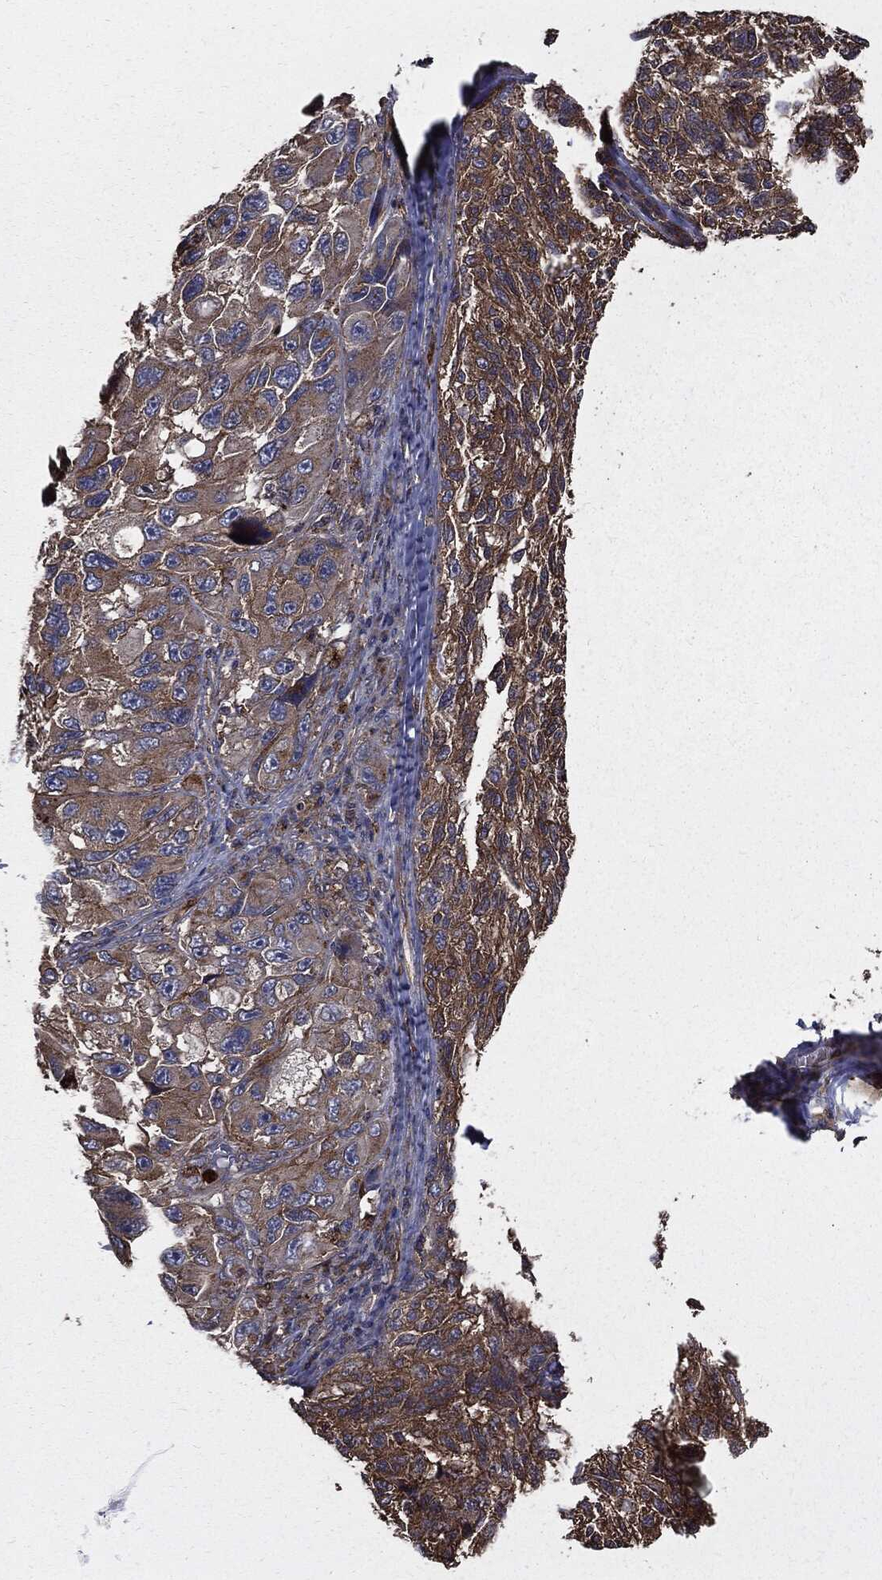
{"staining": {"intensity": "strong", "quantity": "25%-75%", "location": "cytoplasmic/membranous"}, "tissue": "melanoma", "cell_type": "Tumor cells", "image_type": "cancer", "snomed": [{"axis": "morphology", "description": "Malignant melanoma, NOS"}, {"axis": "topography", "description": "Skin"}], "caption": "Protein staining of melanoma tissue demonstrates strong cytoplasmic/membranous staining in approximately 25%-75% of tumor cells.", "gene": "PDCD6IP", "patient": {"sex": "female", "age": 73}}